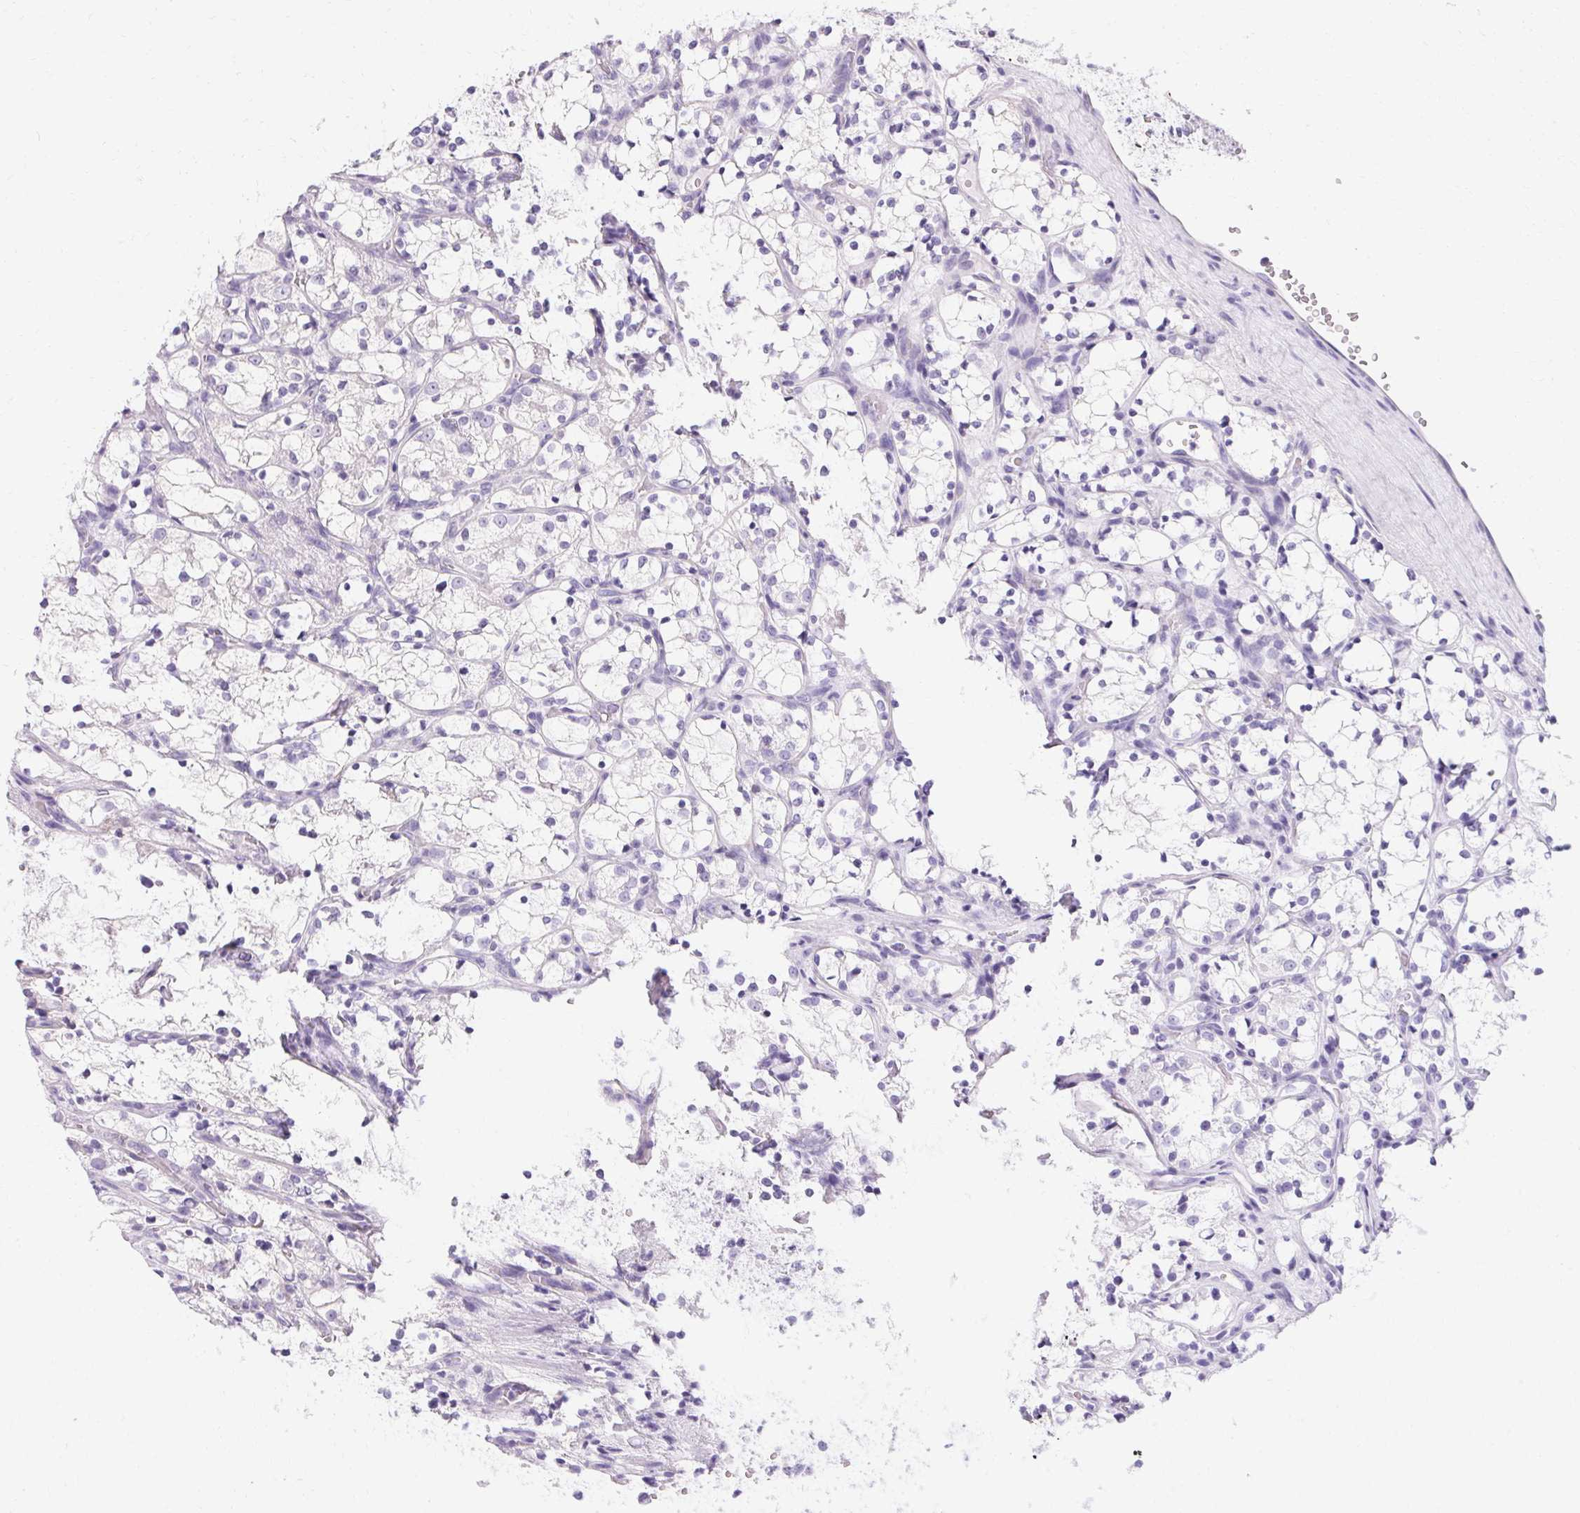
{"staining": {"intensity": "negative", "quantity": "none", "location": "none"}, "tissue": "renal cancer", "cell_type": "Tumor cells", "image_type": "cancer", "snomed": [{"axis": "morphology", "description": "Adenocarcinoma, NOS"}, {"axis": "topography", "description": "Kidney"}], "caption": "Renal cancer (adenocarcinoma) was stained to show a protein in brown. There is no significant staining in tumor cells.", "gene": "ASGR2", "patient": {"sex": "female", "age": 69}}